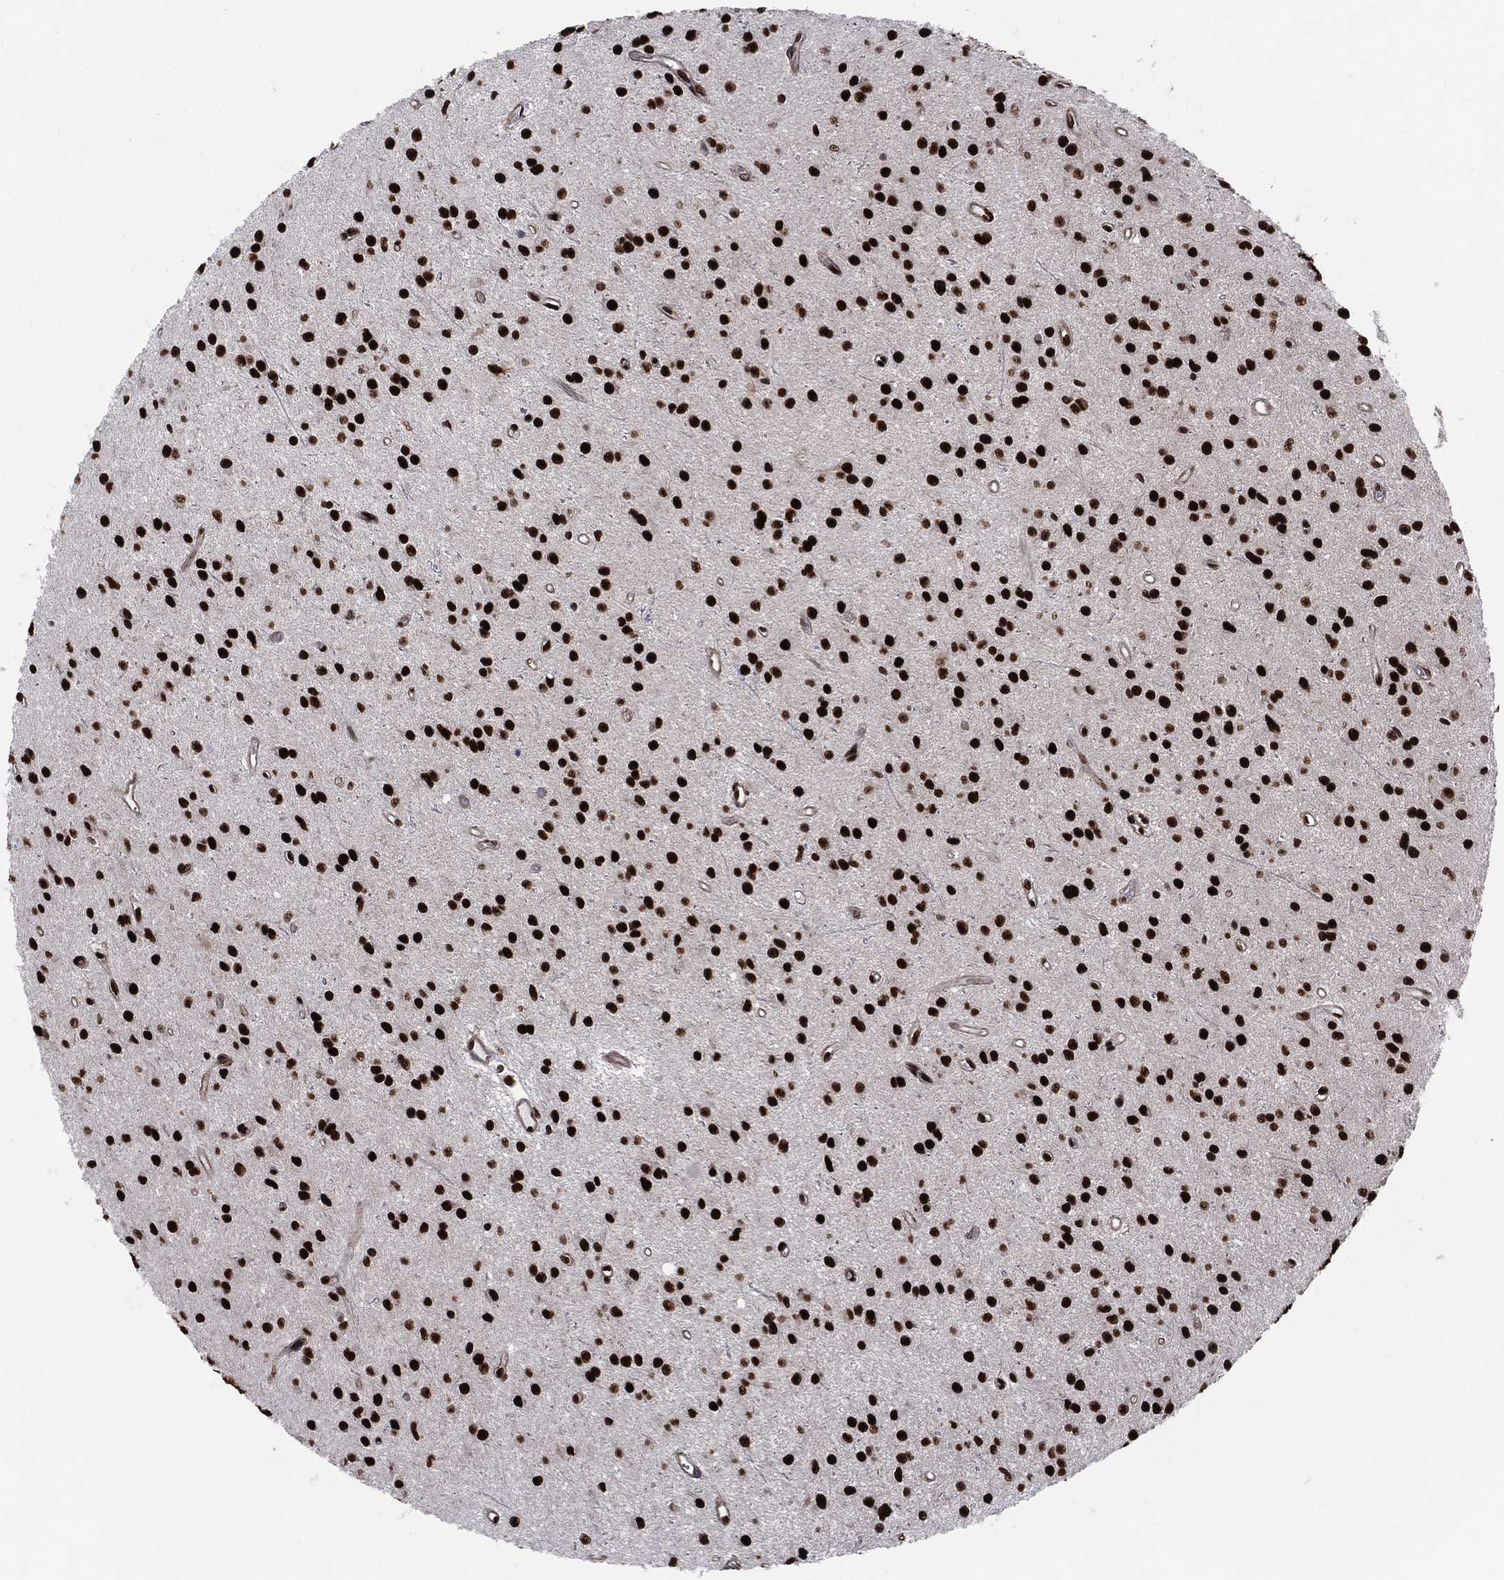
{"staining": {"intensity": "strong", "quantity": ">75%", "location": "nuclear"}, "tissue": "glioma", "cell_type": "Tumor cells", "image_type": "cancer", "snomed": [{"axis": "morphology", "description": "Glioma, malignant, Low grade"}, {"axis": "topography", "description": "Brain"}], "caption": "This is a micrograph of immunohistochemistry (IHC) staining of glioma, which shows strong staining in the nuclear of tumor cells.", "gene": "TP53BP1", "patient": {"sex": "female", "age": 45}}